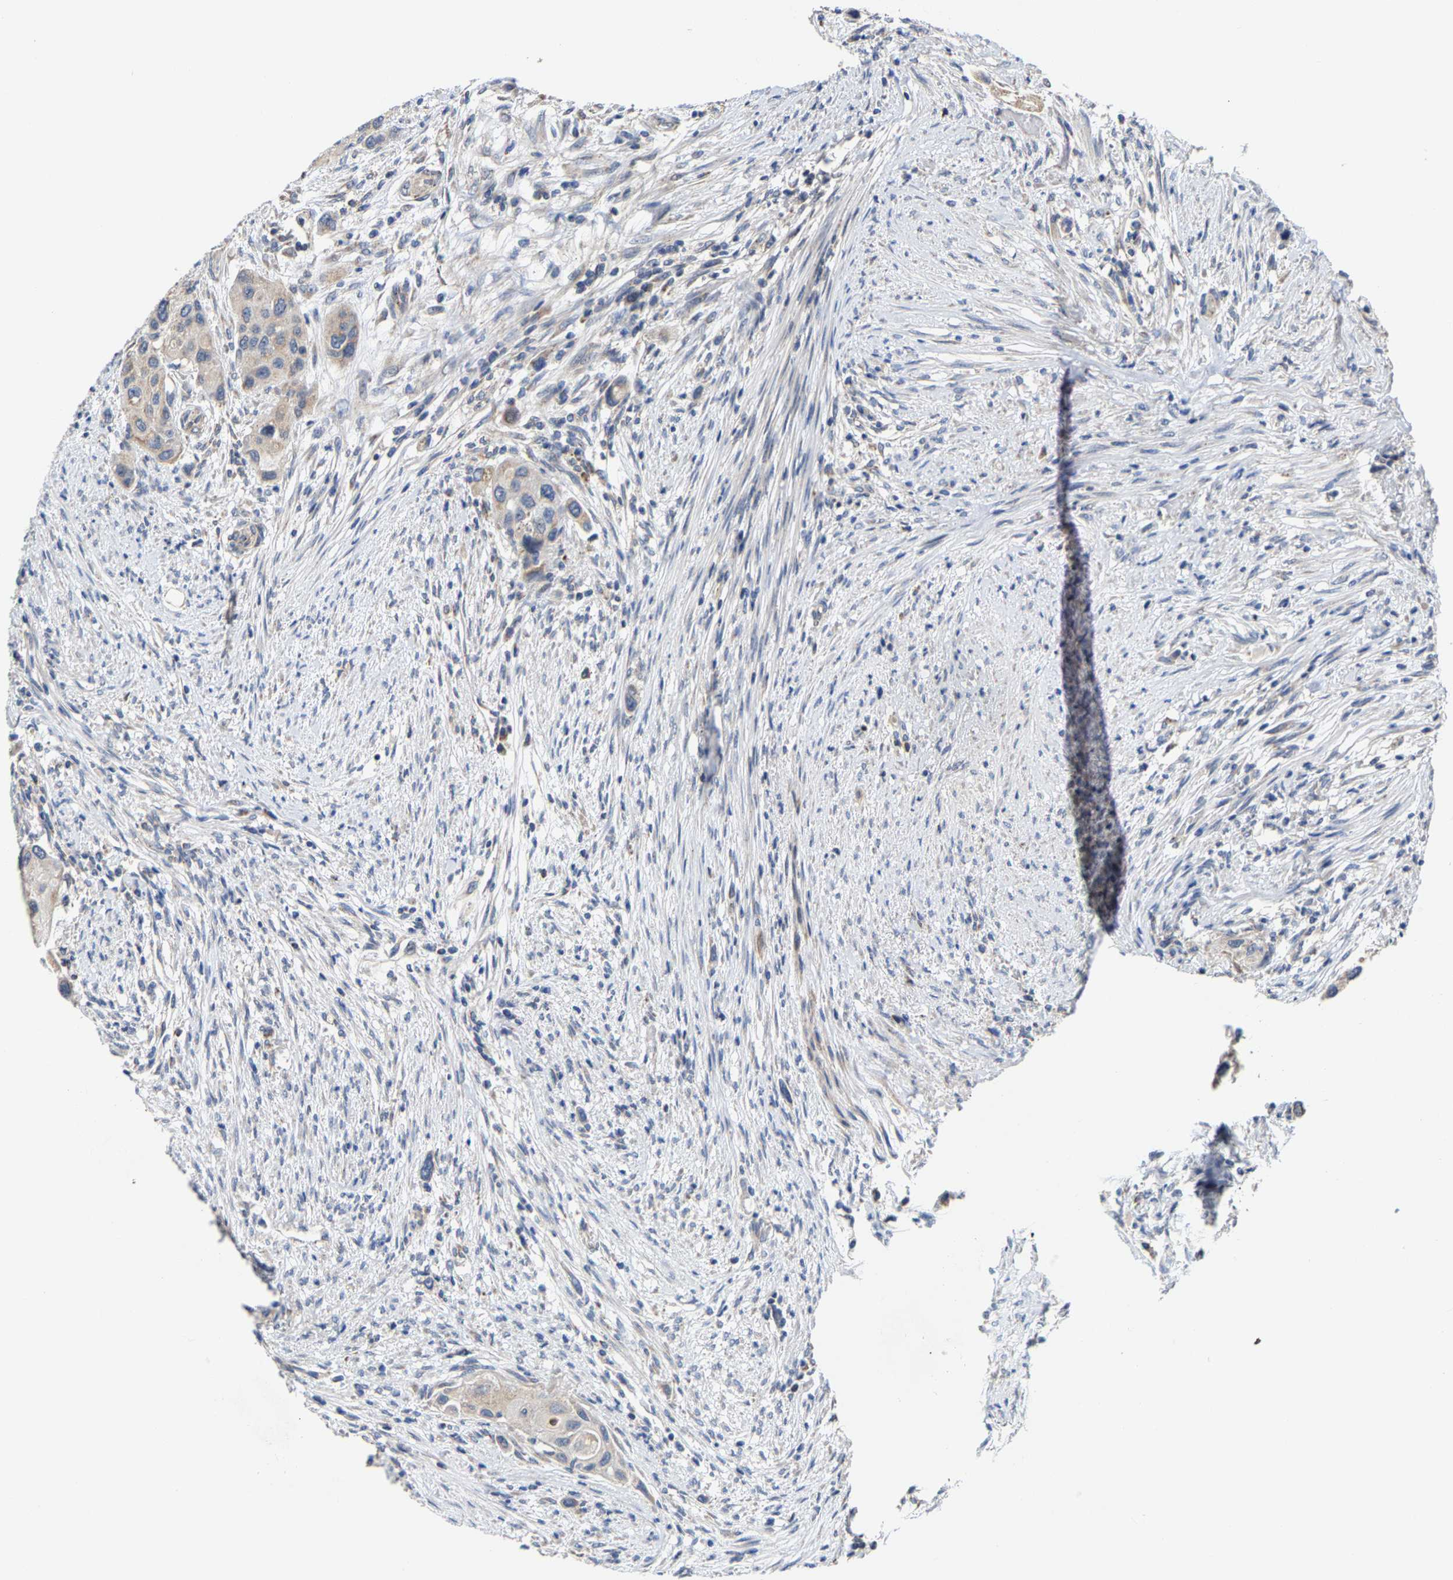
{"staining": {"intensity": "weak", "quantity": "<25%", "location": "cytoplasmic/membranous"}, "tissue": "urothelial cancer", "cell_type": "Tumor cells", "image_type": "cancer", "snomed": [{"axis": "morphology", "description": "Urothelial carcinoma, High grade"}, {"axis": "topography", "description": "Urinary bladder"}], "caption": "DAB (3,3'-diaminobenzidine) immunohistochemical staining of high-grade urothelial carcinoma demonstrates no significant staining in tumor cells. (DAB immunohistochemistry (IHC) with hematoxylin counter stain).", "gene": "PCNT", "patient": {"sex": "female", "age": 56}}